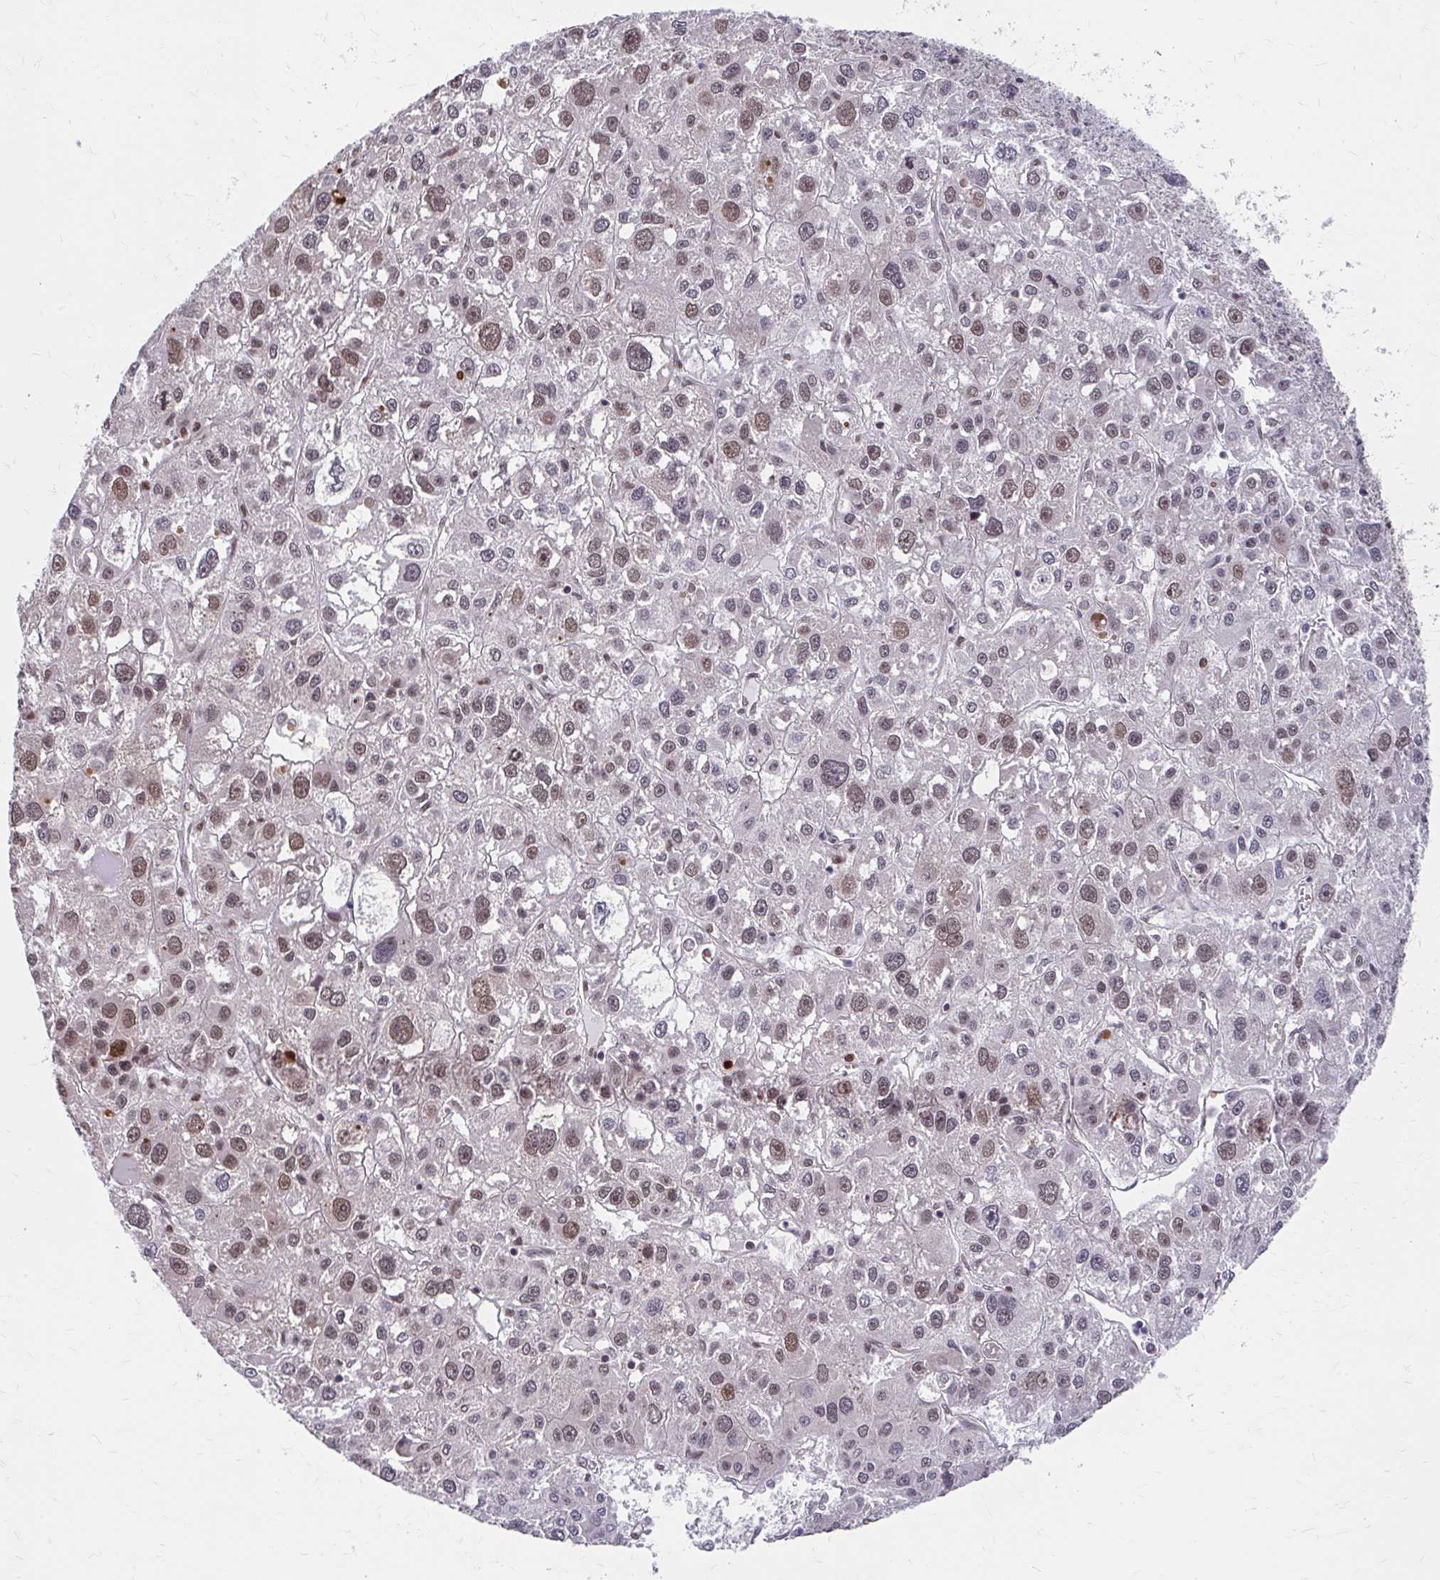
{"staining": {"intensity": "moderate", "quantity": "25%-75%", "location": "cytoplasmic/membranous,nuclear"}, "tissue": "liver cancer", "cell_type": "Tumor cells", "image_type": "cancer", "snomed": [{"axis": "morphology", "description": "Carcinoma, Hepatocellular, NOS"}, {"axis": "topography", "description": "Liver"}], "caption": "Liver hepatocellular carcinoma tissue displays moderate cytoplasmic/membranous and nuclear staining in about 25%-75% of tumor cells", "gene": "XPO1", "patient": {"sex": "male", "age": 73}}